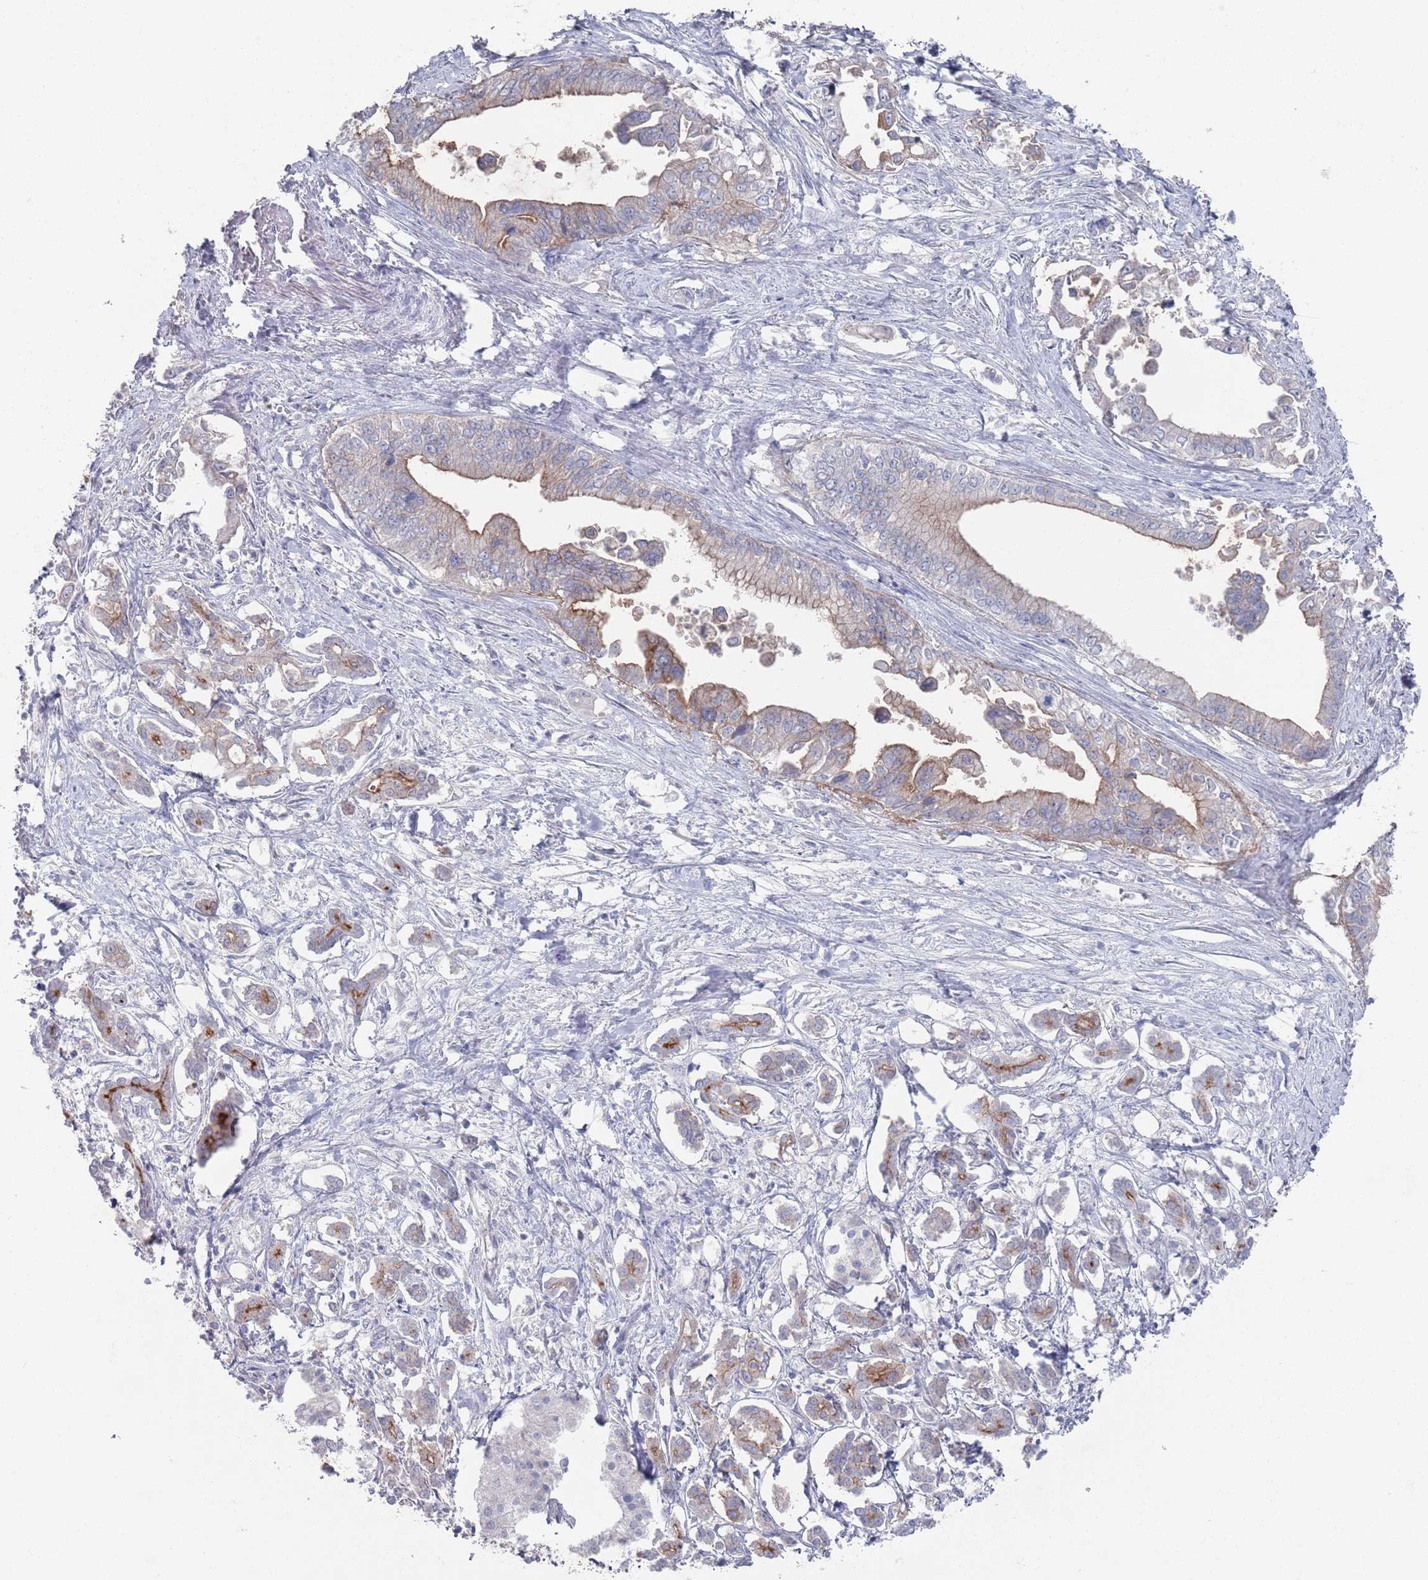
{"staining": {"intensity": "moderate", "quantity": "25%-75%", "location": "cytoplasmic/membranous"}, "tissue": "pancreatic cancer", "cell_type": "Tumor cells", "image_type": "cancer", "snomed": [{"axis": "morphology", "description": "Adenocarcinoma, NOS"}, {"axis": "topography", "description": "Pancreas"}], "caption": "Immunohistochemistry (IHC) (DAB (3,3'-diaminobenzidine)) staining of human pancreatic cancer exhibits moderate cytoplasmic/membranous protein staining in about 25%-75% of tumor cells. The protein is stained brown, and the nuclei are stained in blue (DAB IHC with brightfield microscopy, high magnification).", "gene": "PROM2", "patient": {"sex": "male", "age": 61}}